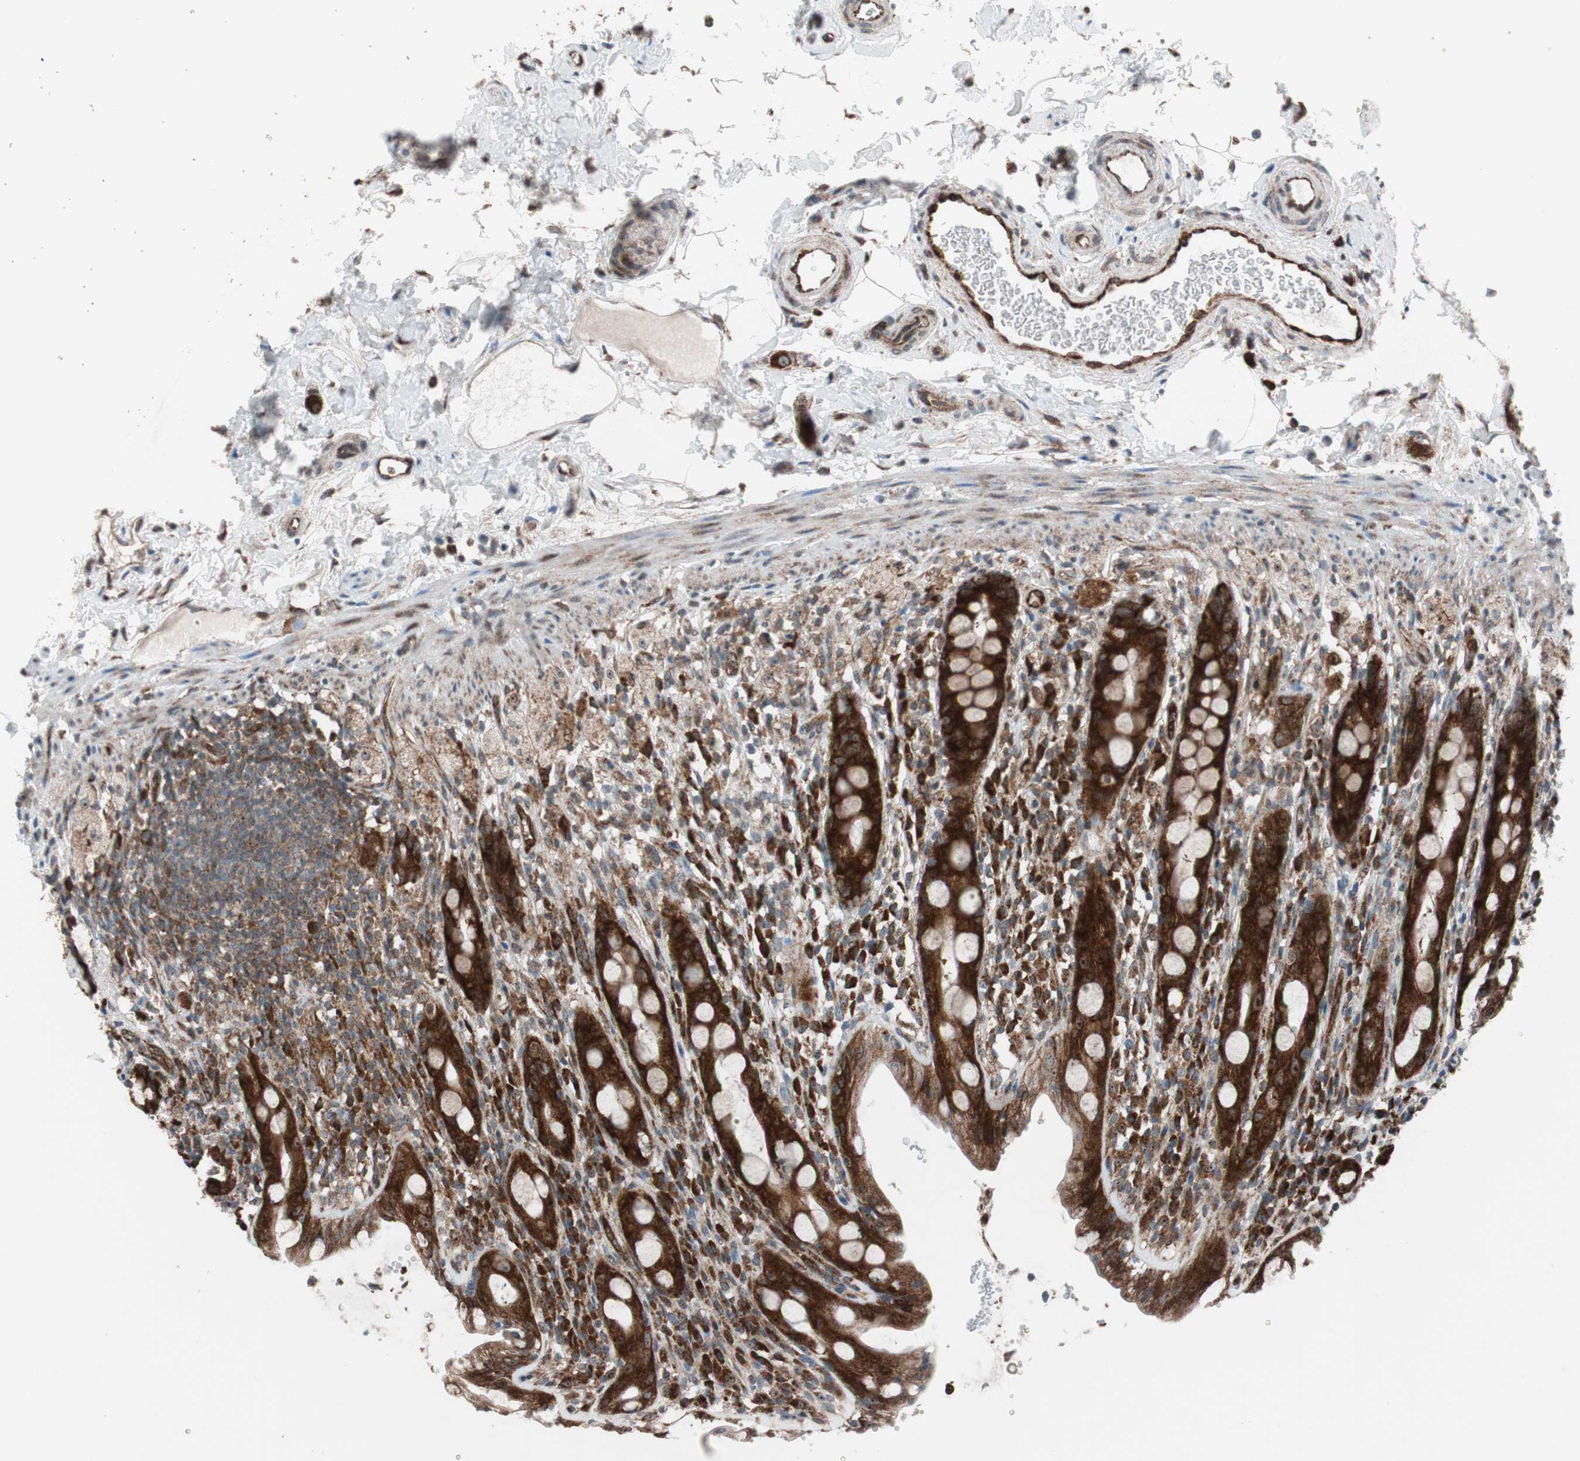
{"staining": {"intensity": "strong", "quantity": ">75%", "location": "cytoplasmic/membranous"}, "tissue": "rectum", "cell_type": "Glandular cells", "image_type": "normal", "snomed": [{"axis": "morphology", "description": "Normal tissue, NOS"}, {"axis": "topography", "description": "Rectum"}], "caption": "Protein staining shows strong cytoplasmic/membranous positivity in approximately >75% of glandular cells in unremarkable rectum. (DAB (3,3'-diaminobenzidine) = brown stain, brightfield microscopy at high magnification).", "gene": "CCL14", "patient": {"sex": "male", "age": 44}}